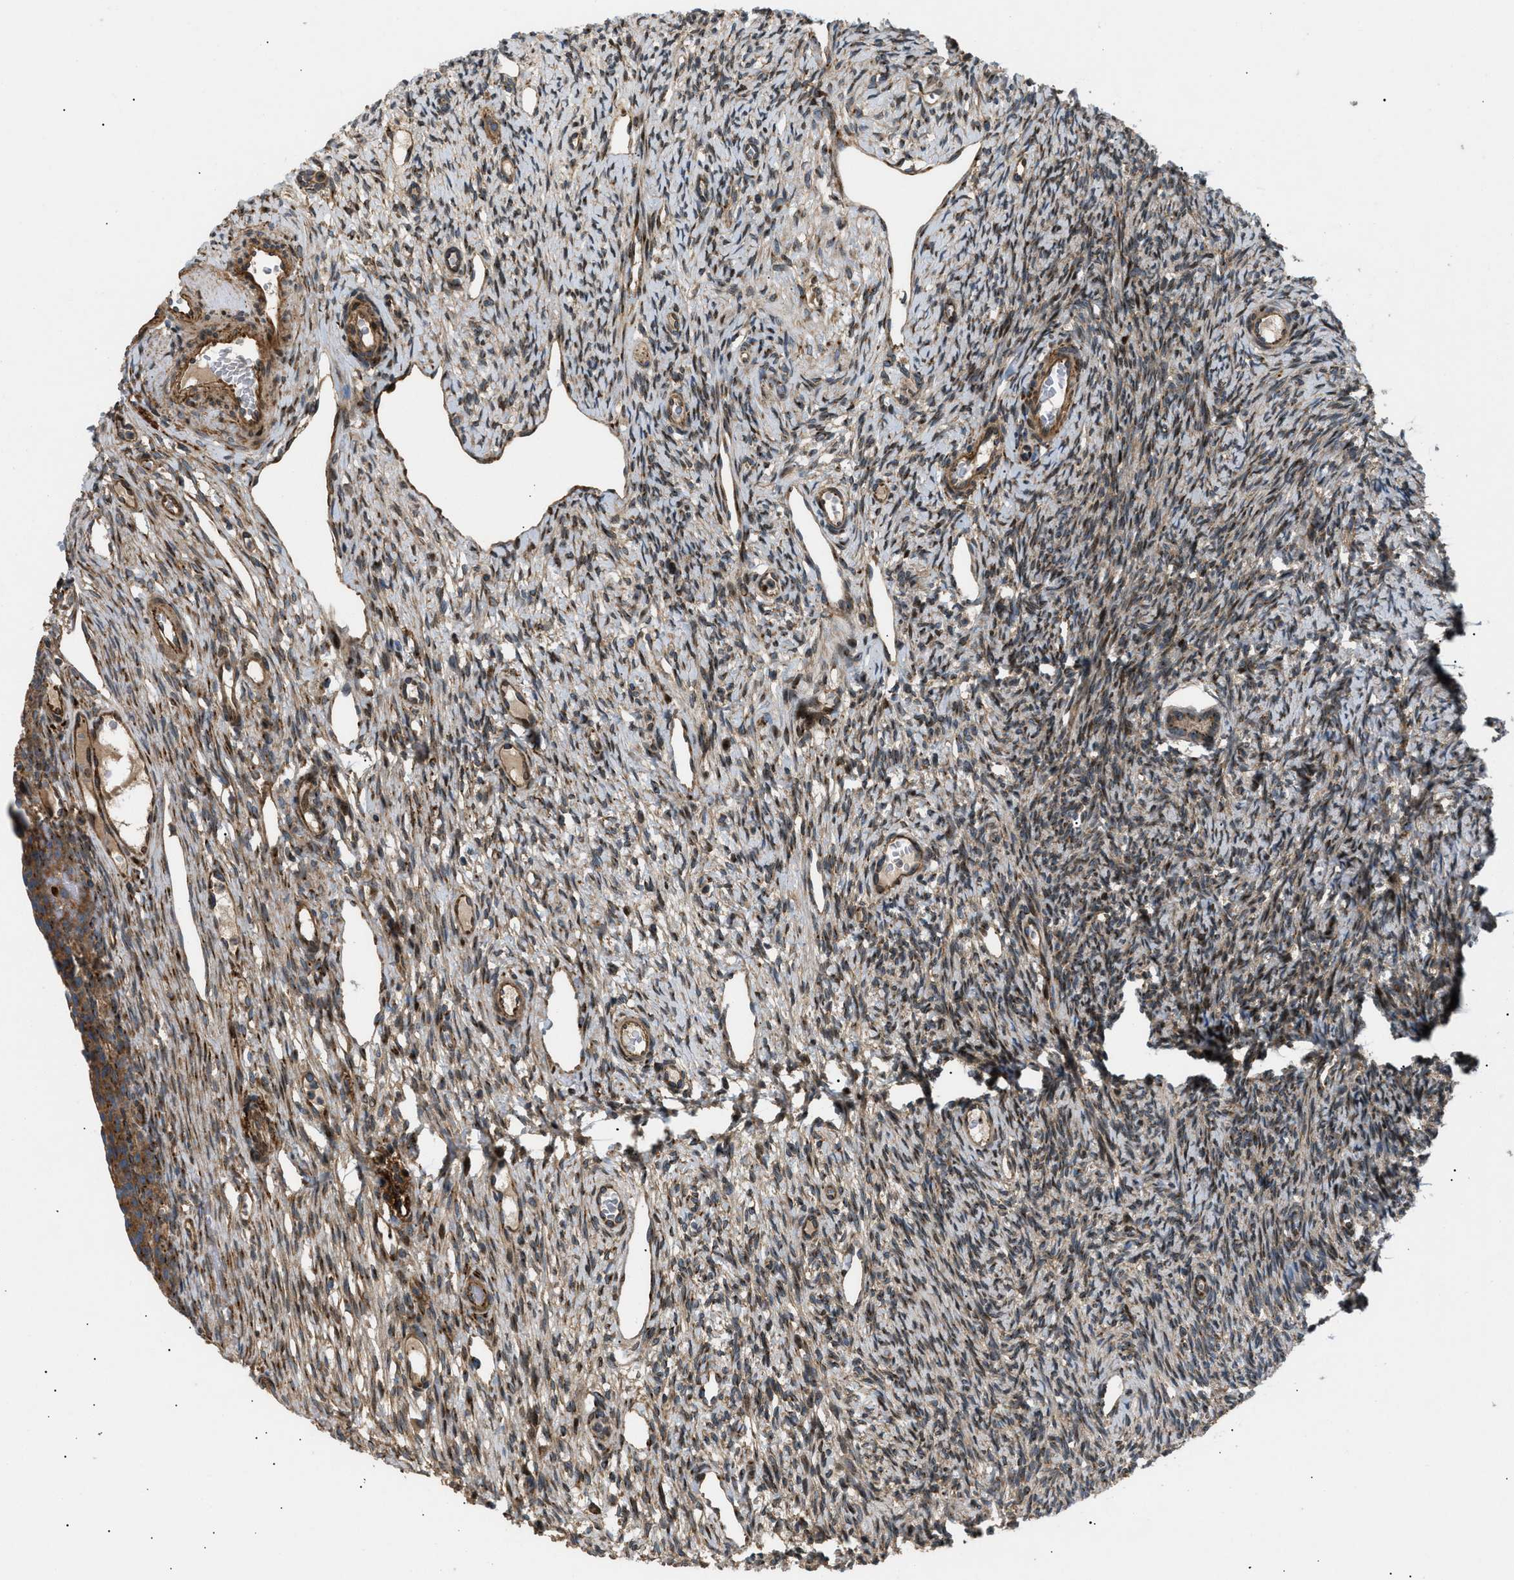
{"staining": {"intensity": "moderate", "quantity": "25%-75%", "location": "cytoplasmic/membranous"}, "tissue": "ovary", "cell_type": "Follicle cells", "image_type": "normal", "snomed": [{"axis": "morphology", "description": "Normal tissue, NOS"}, {"axis": "topography", "description": "Ovary"}], "caption": "This micrograph reveals immunohistochemistry (IHC) staining of normal ovary, with medium moderate cytoplasmic/membranous expression in about 25%-75% of follicle cells.", "gene": "LYSMD3", "patient": {"sex": "female", "age": 33}}